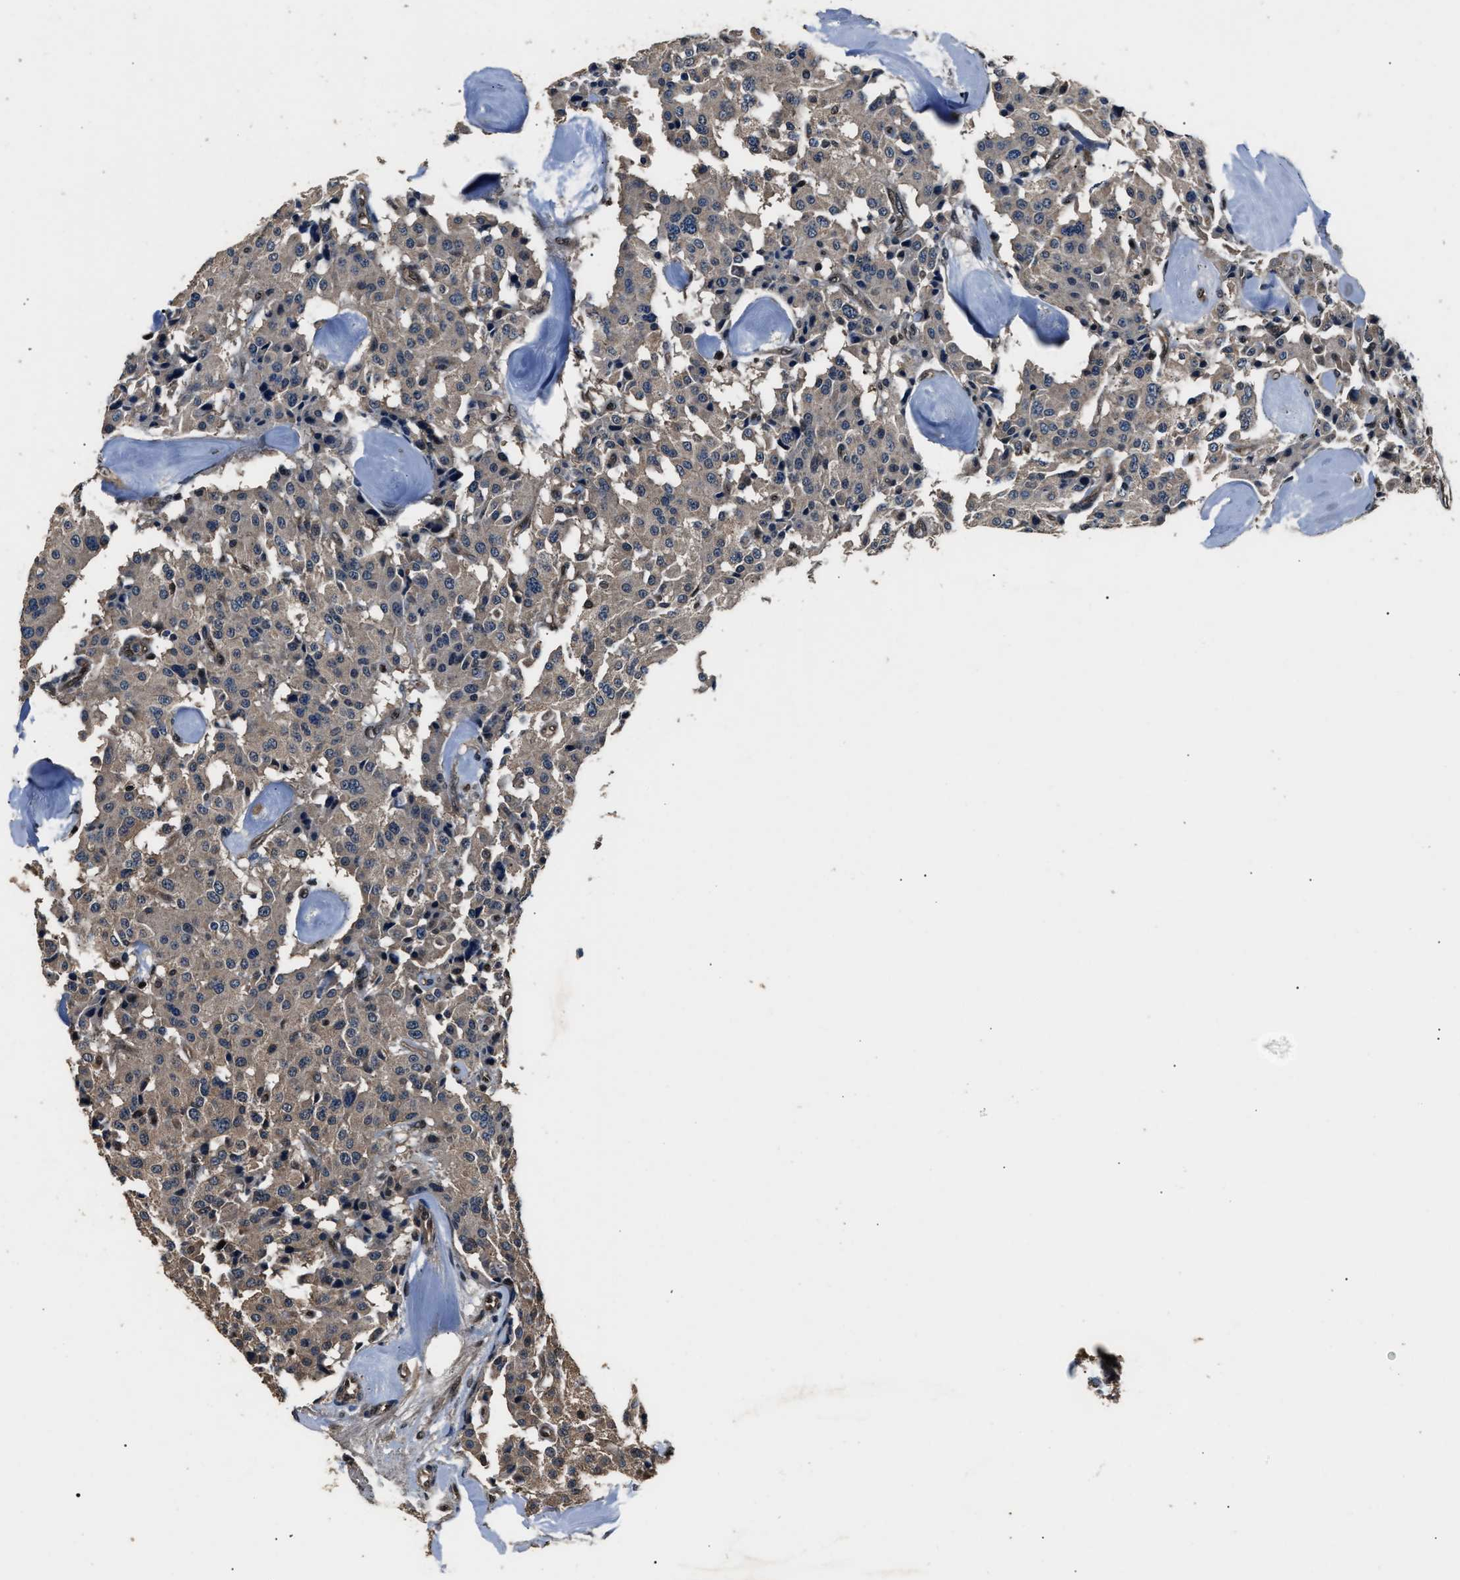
{"staining": {"intensity": "weak", "quantity": "25%-75%", "location": "cytoplasmic/membranous,nuclear"}, "tissue": "carcinoid", "cell_type": "Tumor cells", "image_type": "cancer", "snomed": [{"axis": "morphology", "description": "Carcinoid, malignant, NOS"}, {"axis": "topography", "description": "Lung"}], "caption": "Brown immunohistochemical staining in human carcinoid demonstrates weak cytoplasmic/membranous and nuclear positivity in approximately 25%-75% of tumor cells.", "gene": "DFFA", "patient": {"sex": "male", "age": 30}}